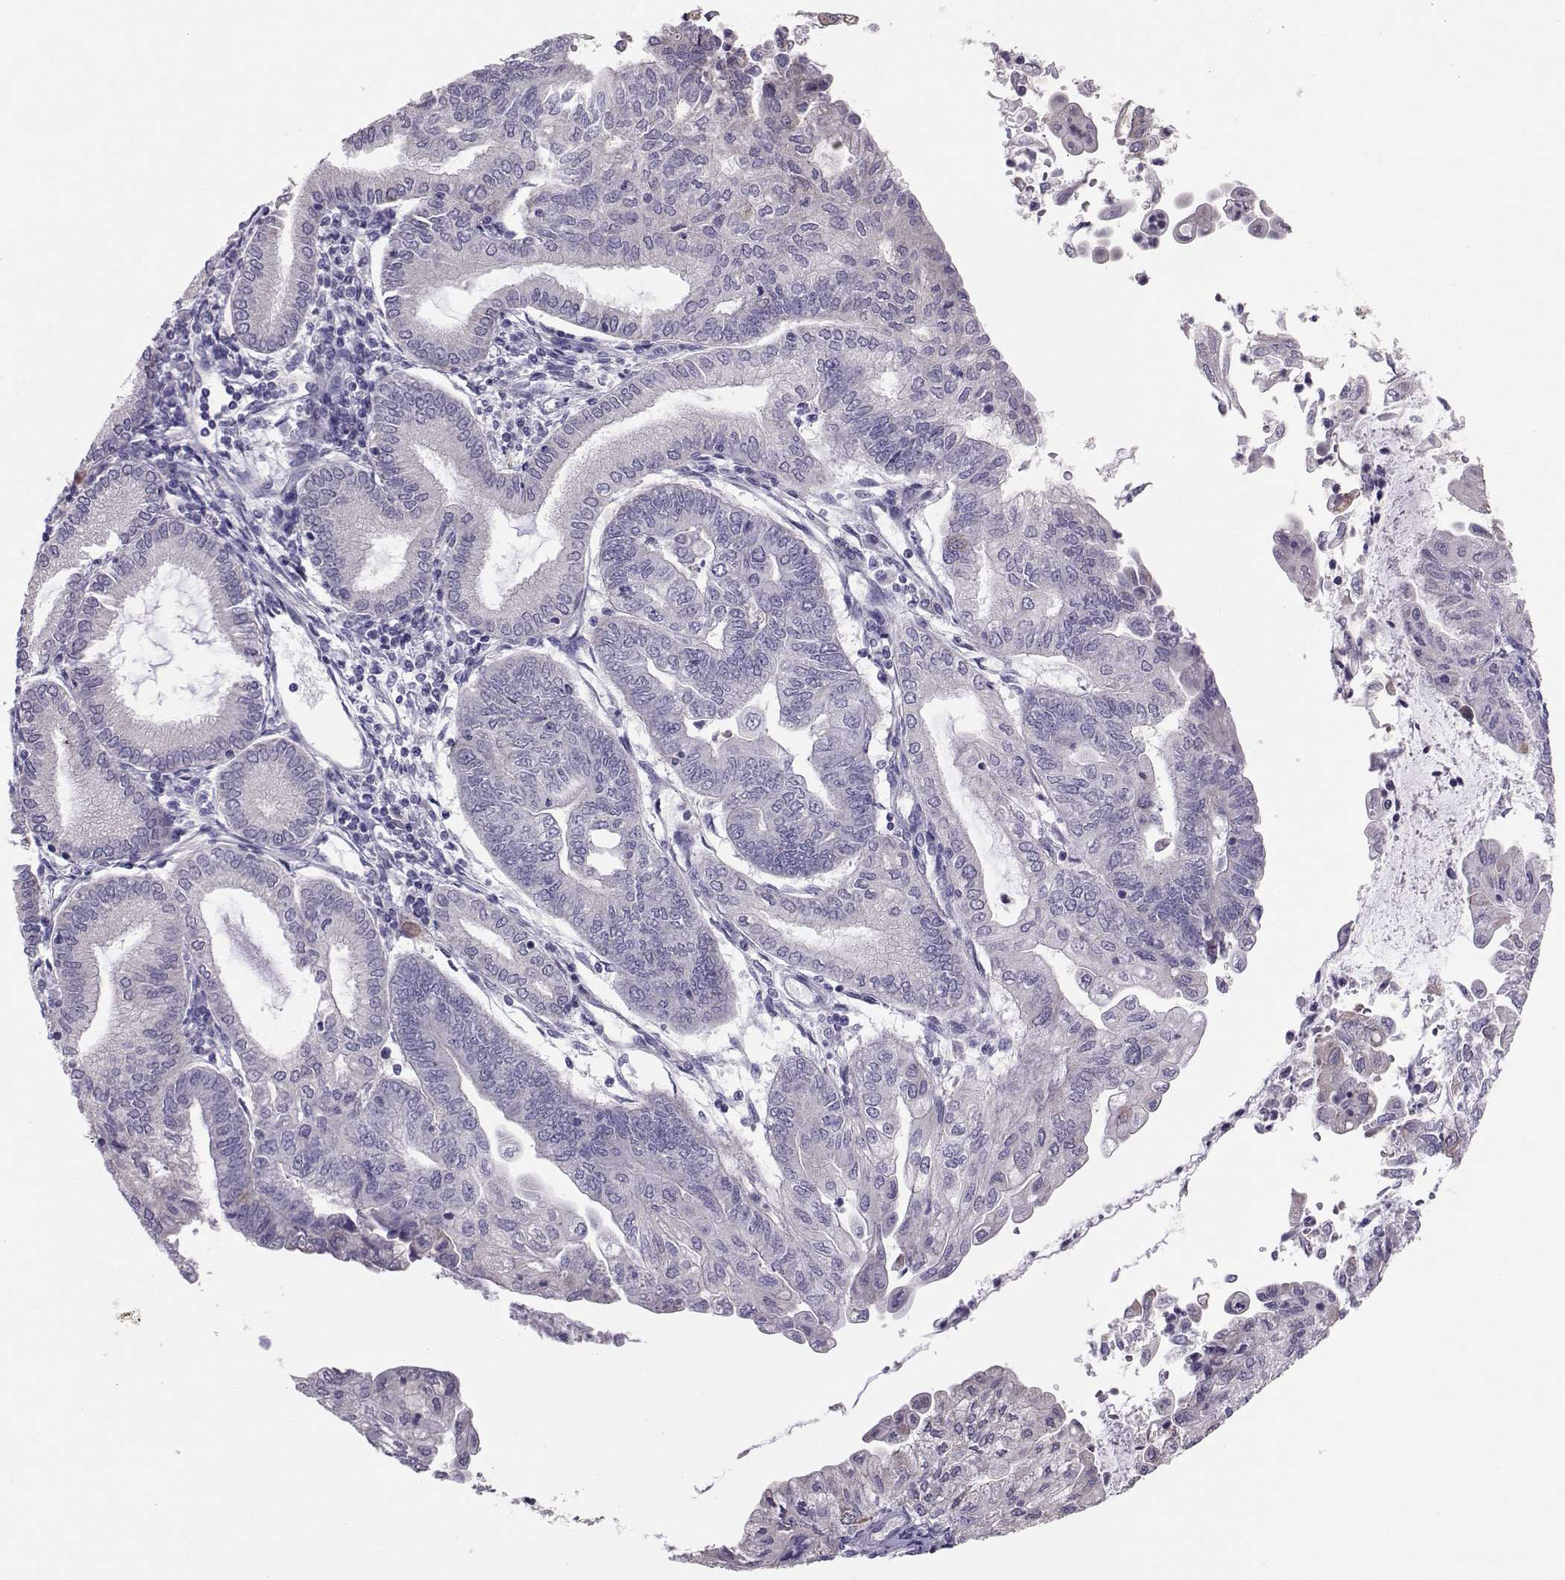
{"staining": {"intensity": "moderate", "quantity": "<25%", "location": "cytoplasmic/membranous"}, "tissue": "endometrial cancer", "cell_type": "Tumor cells", "image_type": "cancer", "snomed": [{"axis": "morphology", "description": "Adenocarcinoma, NOS"}, {"axis": "topography", "description": "Endometrium"}], "caption": "DAB (3,3'-diaminobenzidine) immunohistochemical staining of human endometrial cancer reveals moderate cytoplasmic/membranous protein staining in about <25% of tumor cells. Nuclei are stained in blue.", "gene": "DNAAF1", "patient": {"sex": "female", "age": 55}}